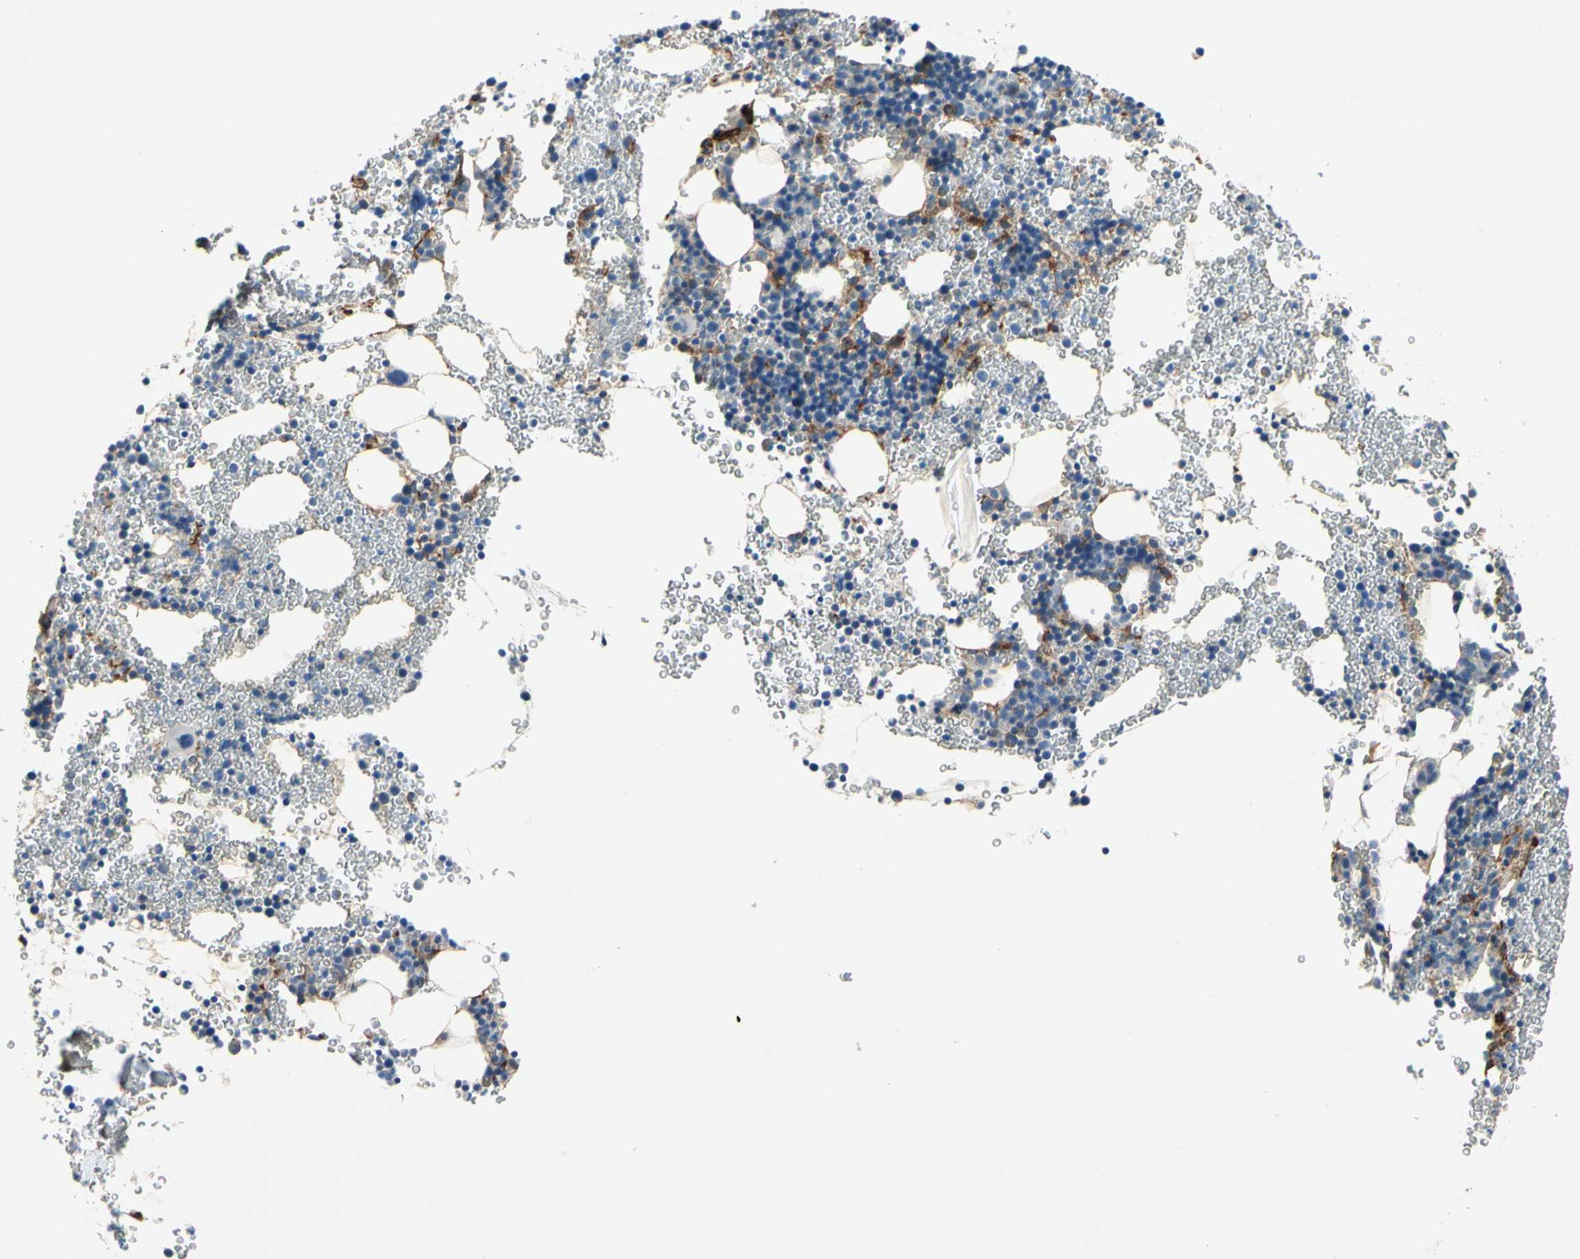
{"staining": {"intensity": "weak", "quantity": "<25%", "location": "cytoplasmic/membranous"}, "tissue": "bone marrow", "cell_type": "Hematopoietic cells", "image_type": "normal", "snomed": [{"axis": "morphology", "description": "Normal tissue, NOS"}, {"axis": "morphology", "description": "Inflammation, NOS"}, {"axis": "topography", "description": "Bone marrow"}], "caption": "Immunohistochemistry (IHC) image of benign bone marrow: bone marrow stained with DAB reveals no significant protein positivity in hematopoietic cells.", "gene": "EPB41L2", "patient": {"sex": "male", "age": 22}}